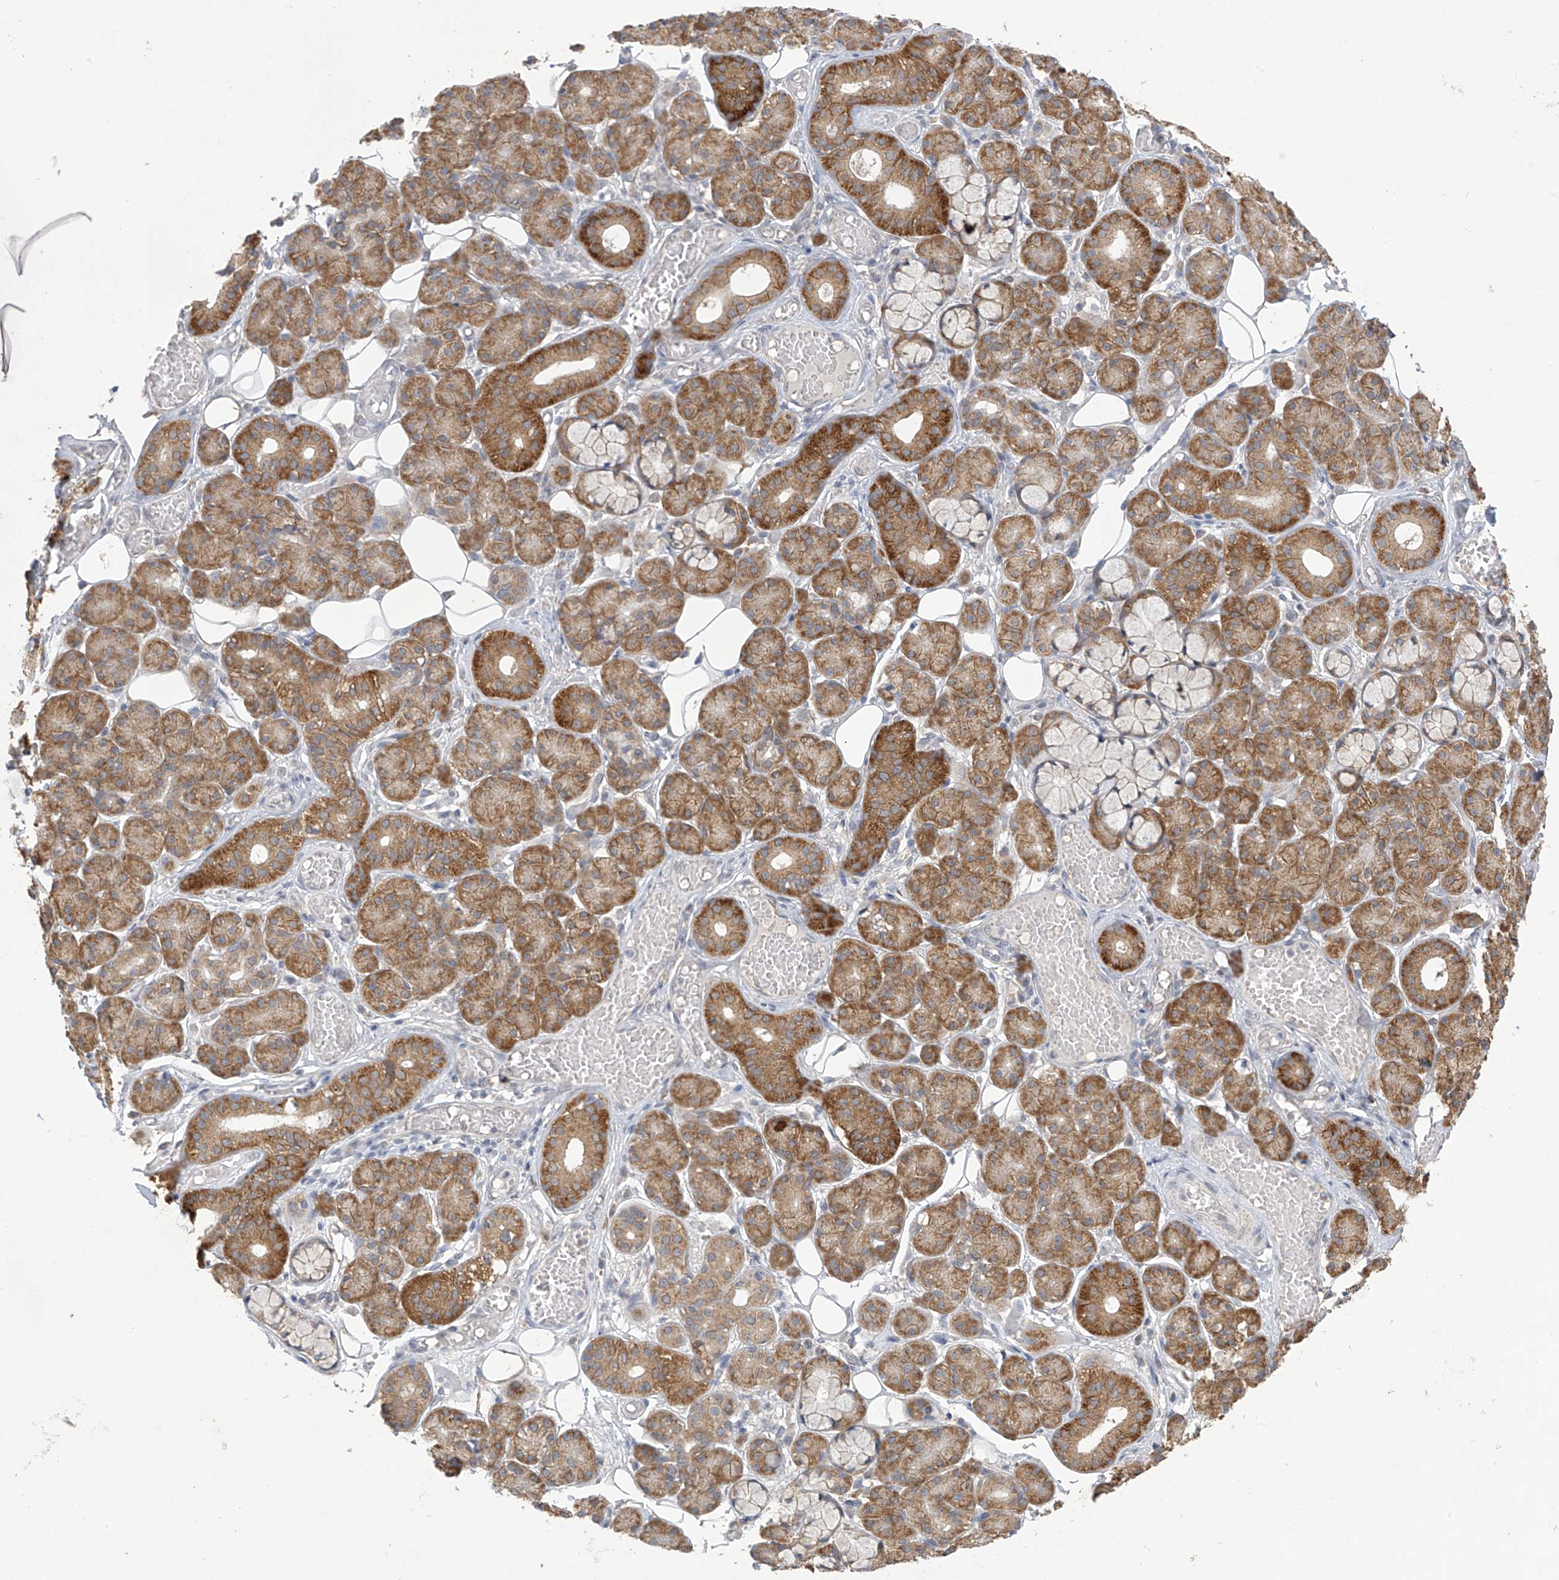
{"staining": {"intensity": "strong", "quantity": ">75%", "location": "cytoplasmic/membranous"}, "tissue": "salivary gland", "cell_type": "Glandular cells", "image_type": "normal", "snomed": [{"axis": "morphology", "description": "Normal tissue, NOS"}, {"axis": "topography", "description": "Salivary gland"}], "caption": "Strong cytoplasmic/membranous protein positivity is seen in about >75% of glandular cells in salivary gland. Ihc stains the protein of interest in brown and the nuclei are stained blue.", "gene": "KIAA1522", "patient": {"sex": "male", "age": 63}}